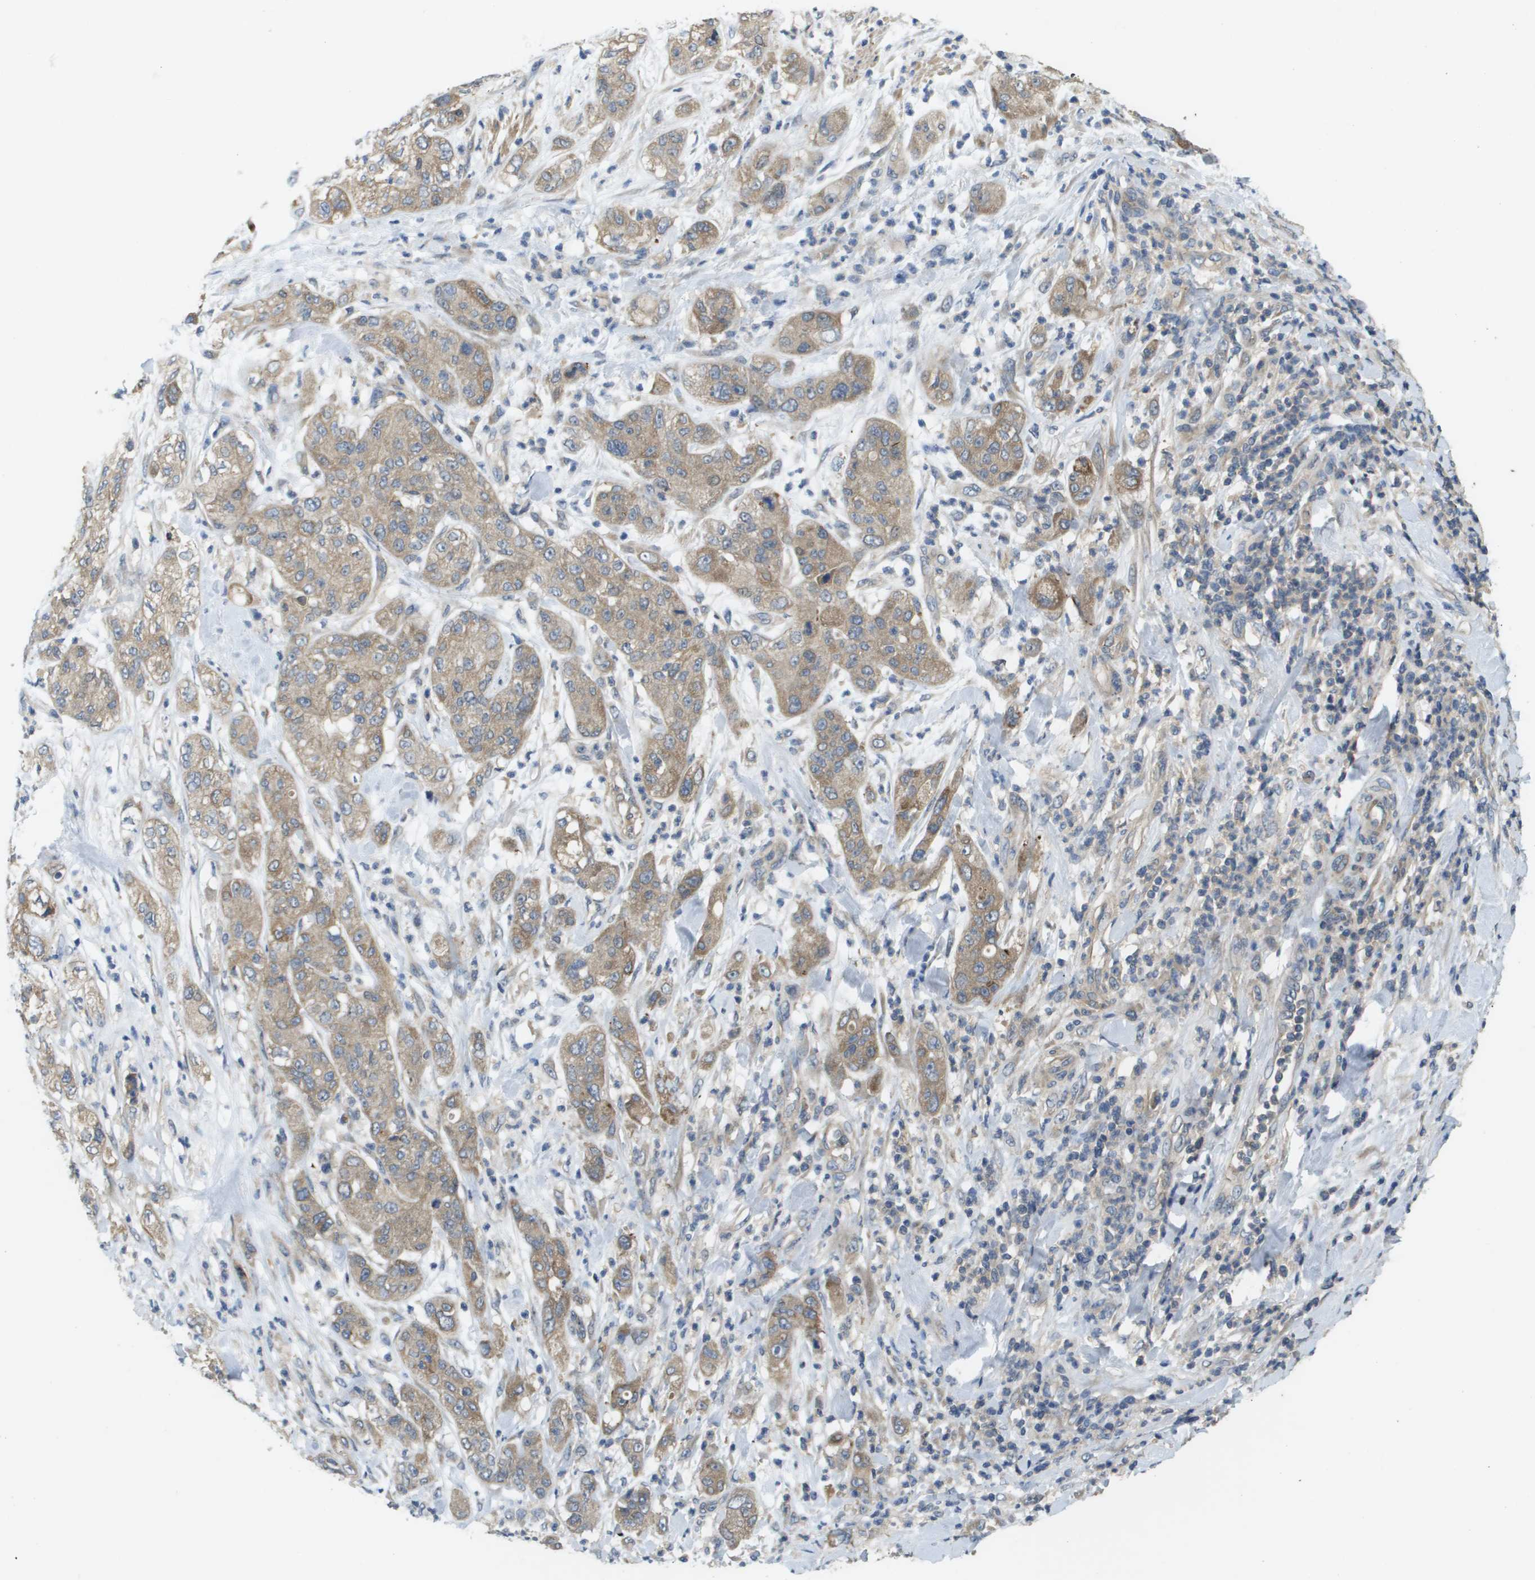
{"staining": {"intensity": "weak", "quantity": ">75%", "location": "cytoplasmic/membranous"}, "tissue": "pancreatic cancer", "cell_type": "Tumor cells", "image_type": "cancer", "snomed": [{"axis": "morphology", "description": "Adenocarcinoma, NOS"}, {"axis": "topography", "description": "Pancreas"}], "caption": "Immunohistochemistry (IHC) of pancreatic cancer (adenocarcinoma) demonstrates low levels of weak cytoplasmic/membranous positivity in about >75% of tumor cells.", "gene": "KRT23", "patient": {"sex": "female", "age": 78}}